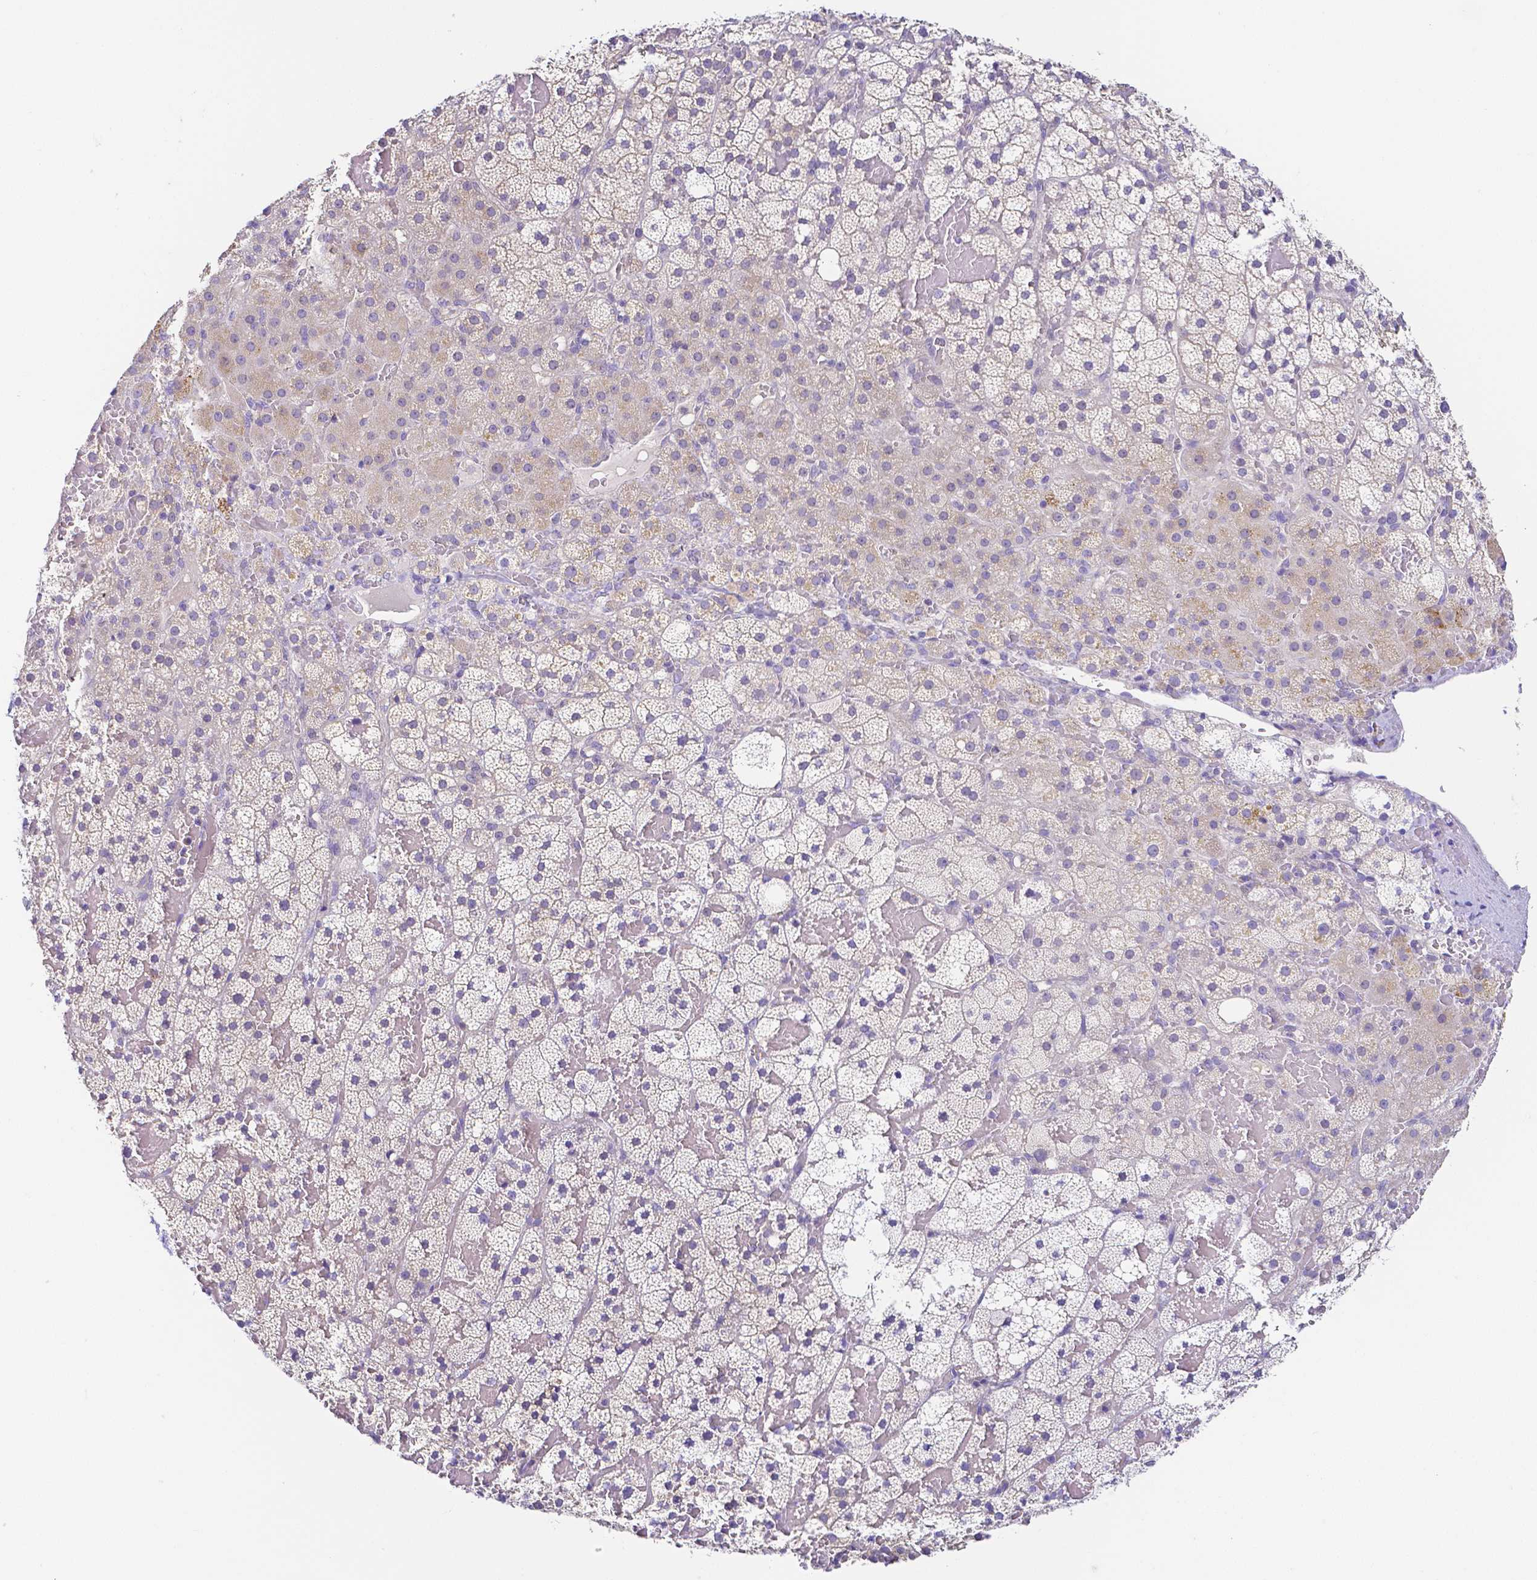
{"staining": {"intensity": "weak", "quantity": "25%-75%", "location": "cytoplasmic/membranous"}, "tissue": "adrenal gland", "cell_type": "Glandular cells", "image_type": "normal", "snomed": [{"axis": "morphology", "description": "Normal tissue, NOS"}, {"axis": "topography", "description": "Adrenal gland"}], "caption": "Immunohistochemistry photomicrograph of unremarkable human adrenal gland stained for a protein (brown), which reveals low levels of weak cytoplasmic/membranous positivity in approximately 25%-75% of glandular cells.", "gene": "PKP3", "patient": {"sex": "male", "age": 53}}